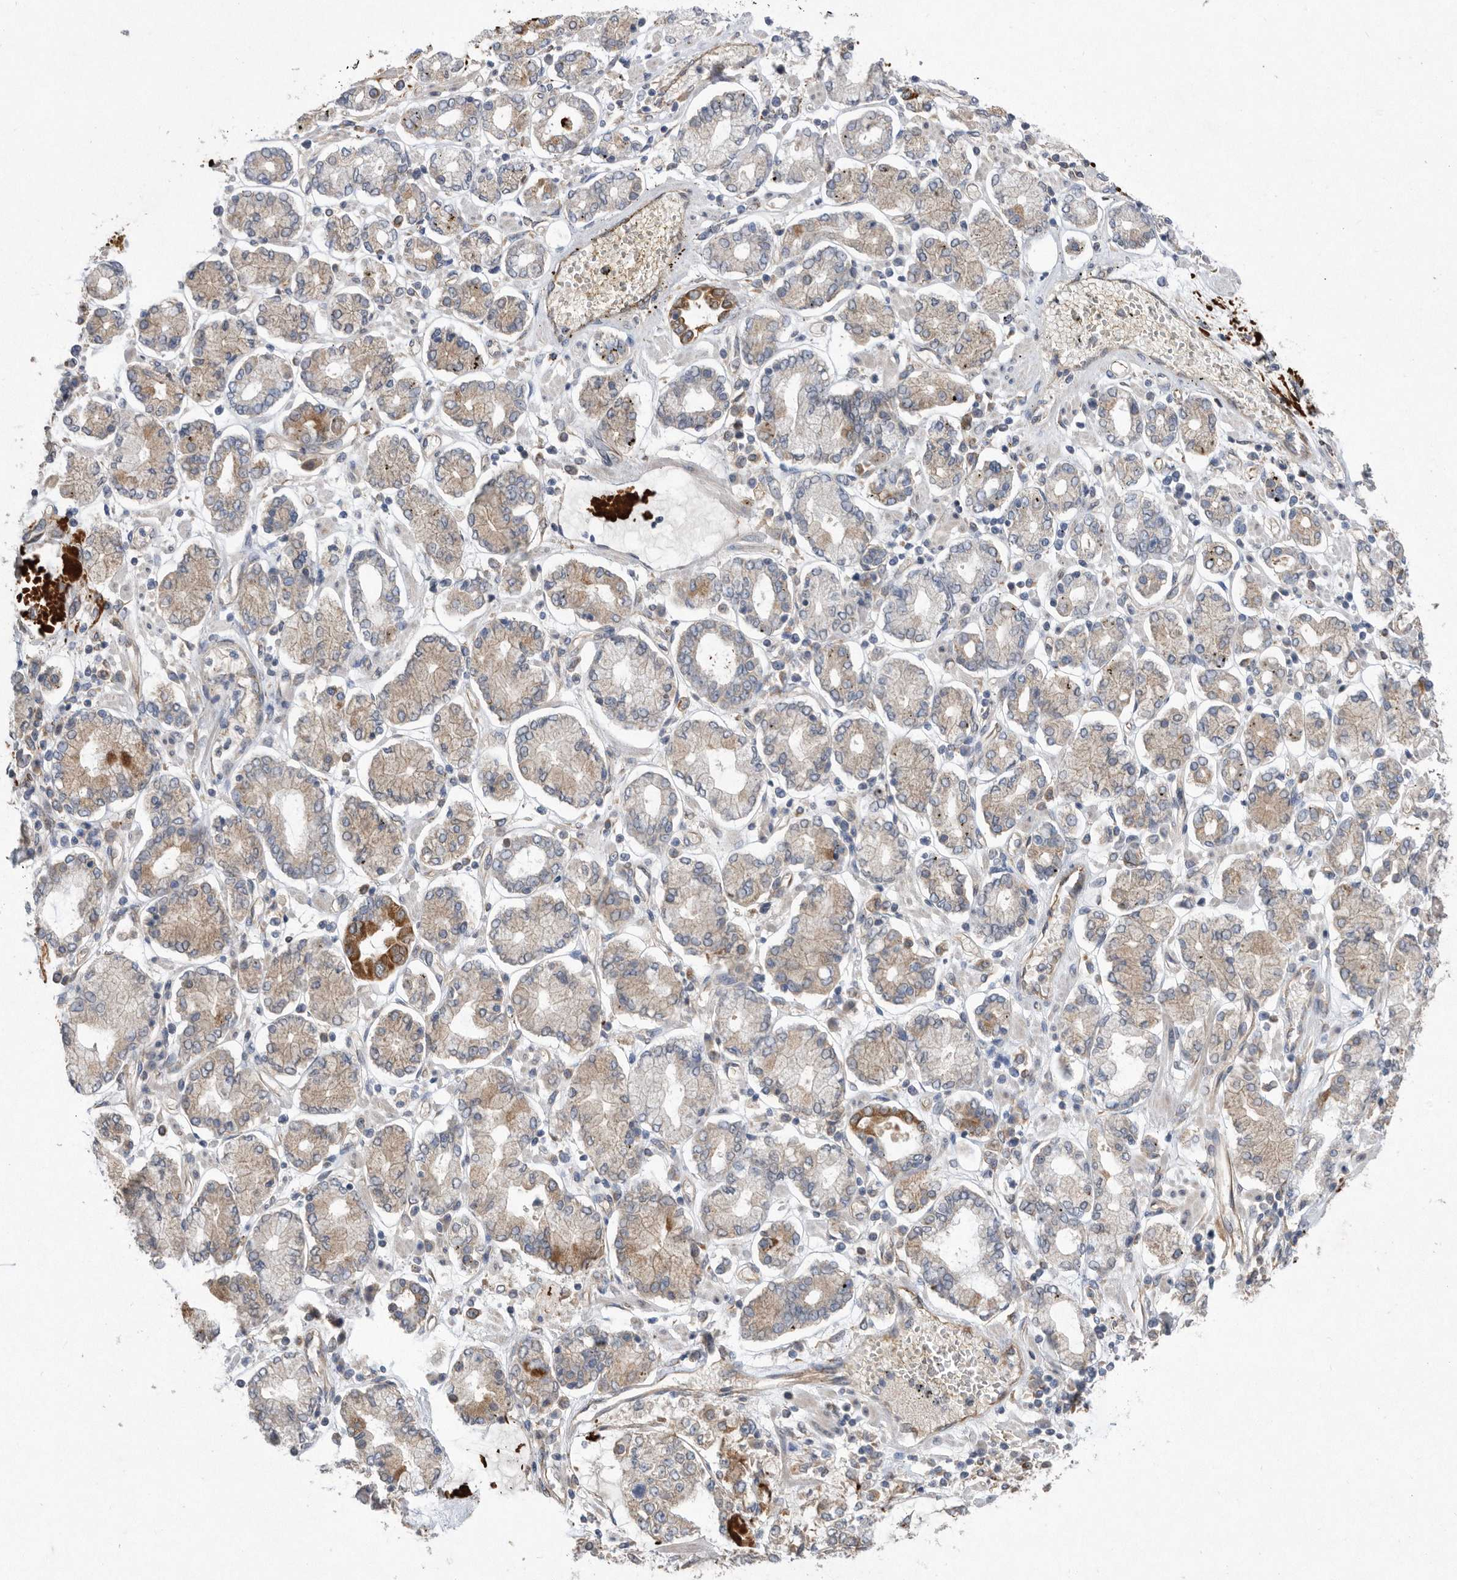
{"staining": {"intensity": "moderate", "quantity": "<25%", "location": "cytoplasmic/membranous"}, "tissue": "stomach cancer", "cell_type": "Tumor cells", "image_type": "cancer", "snomed": [{"axis": "morphology", "description": "Adenocarcinoma, NOS"}, {"axis": "topography", "description": "Stomach"}], "caption": "Human stomach adenocarcinoma stained for a protein (brown) demonstrates moderate cytoplasmic/membranous positive staining in about <25% of tumor cells.", "gene": "PON2", "patient": {"sex": "male", "age": 76}}